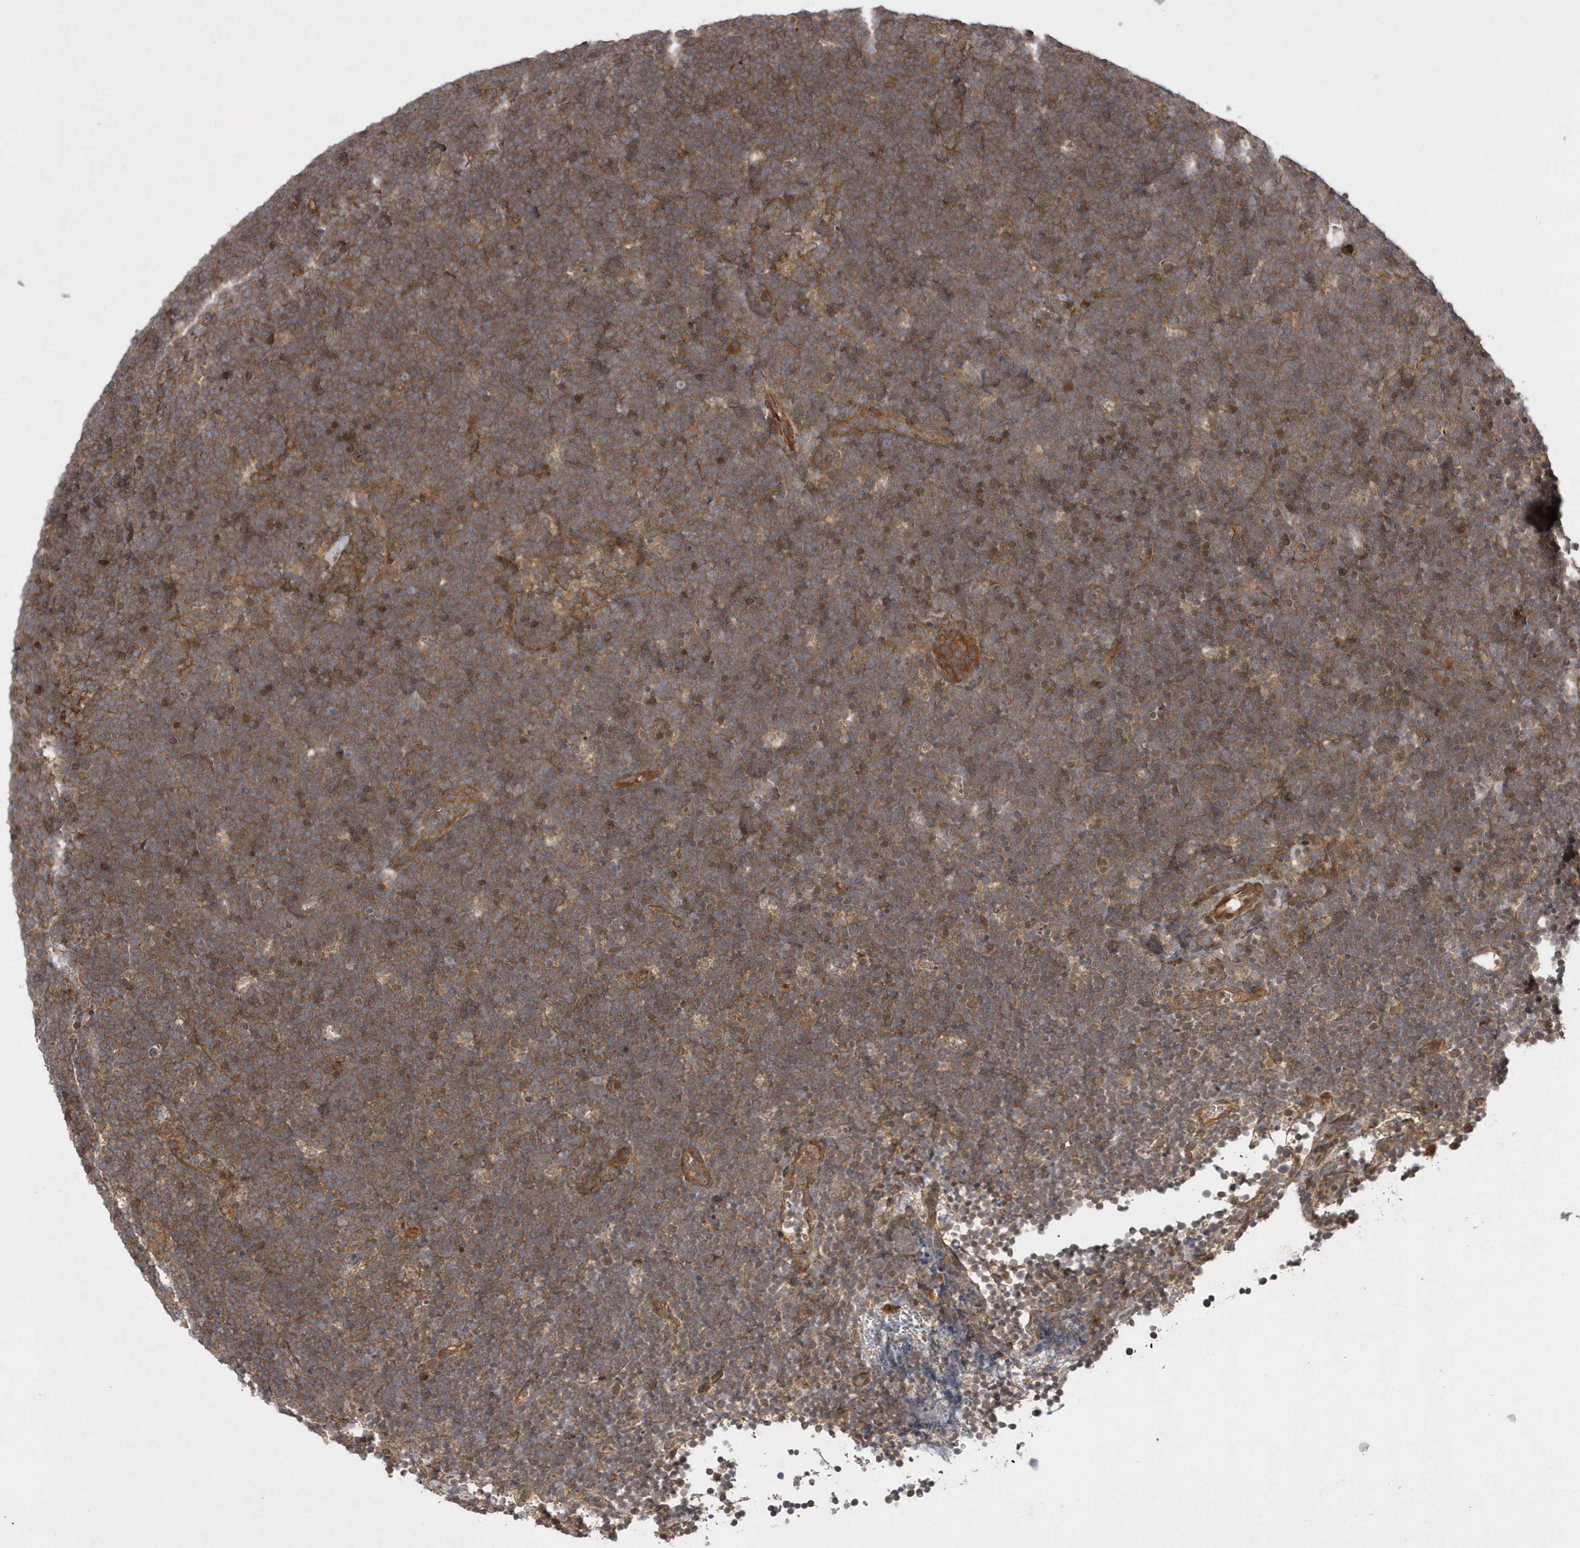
{"staining": {"intensity": "moderate", "quantity": ">75%", "location": "cytoplasmic/membranous"}, "tissue": "lymphoma", "cell_type": "Tumor cells", "image_type": "cancer", "snomed": [{"axis": "morphology", "description": "Malignant lymphoma, non-Hodgkin's type, High grade"}, {"axis": "topography", "description": "Lymph node"}], "caption": "Protein staining of lymphoma tissue shows moderate cytoplasmic/membranous staining in about >75% of tumor cells.", "gene": "GFM2", "patient": {"sex": "male", "age": 13}}